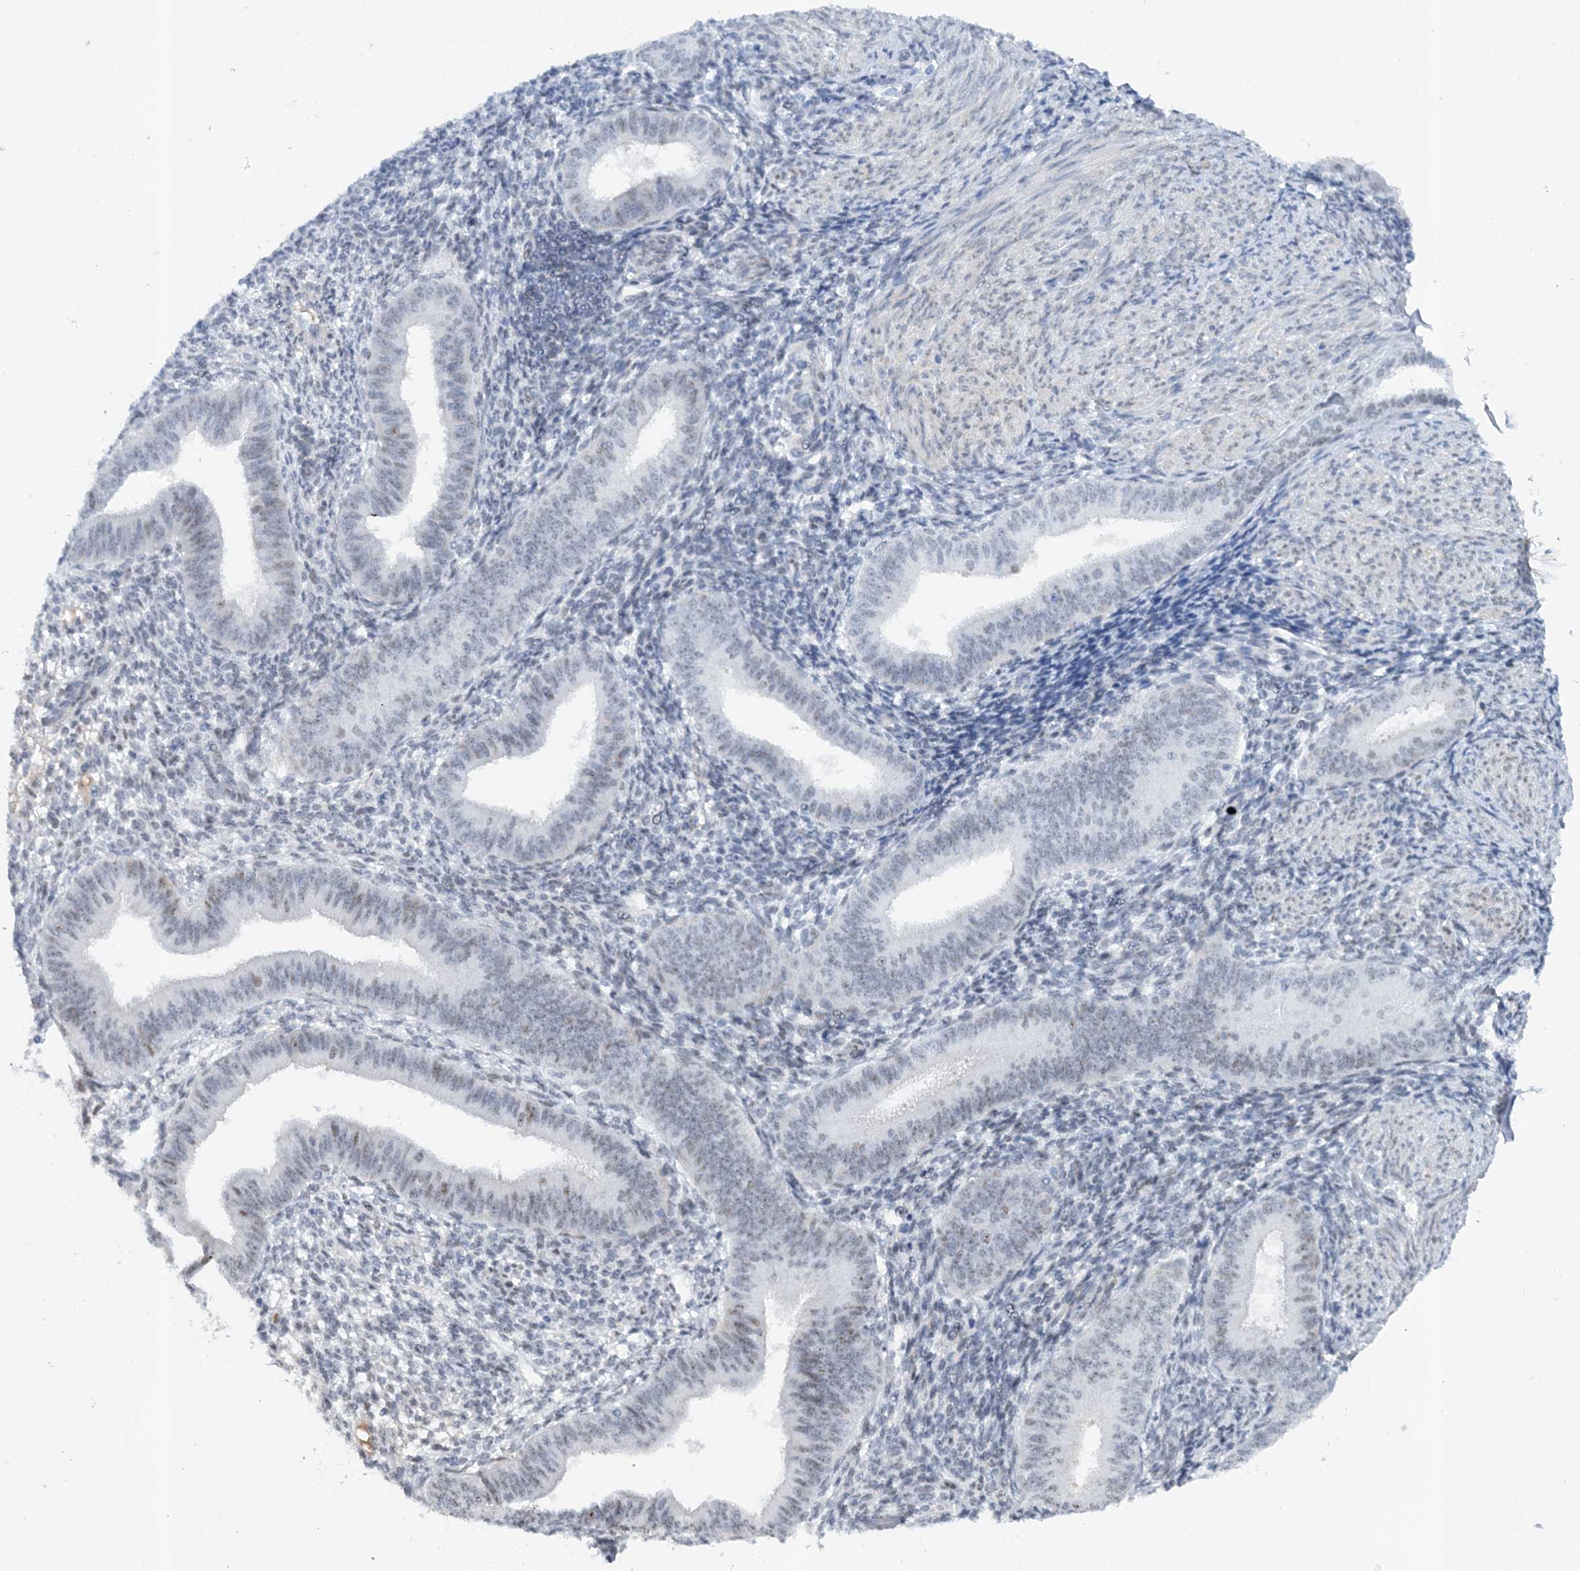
{"staining": {"intensity": "negative", "quantity": "none", "location": "none"}, "tissue": "endometrium", "cell_type": "Cells in endometrial stroma", "image_type": "normal", "snomed": [{"axis": "morphology", "description": "Normal tissue, NOS"}, {"axis": "topography", "description": "Uterus"}, {"axis": "topography", "description": "Endometrium"}], "caption": "High power microscopy histopathology image of an immunohistochemistry (IHC) image of benign endometrium, revealing no significant staining in cells in endometrial stroma.", "gene": "ASCL4", "patient": {"sex": "female", "age": 48}}